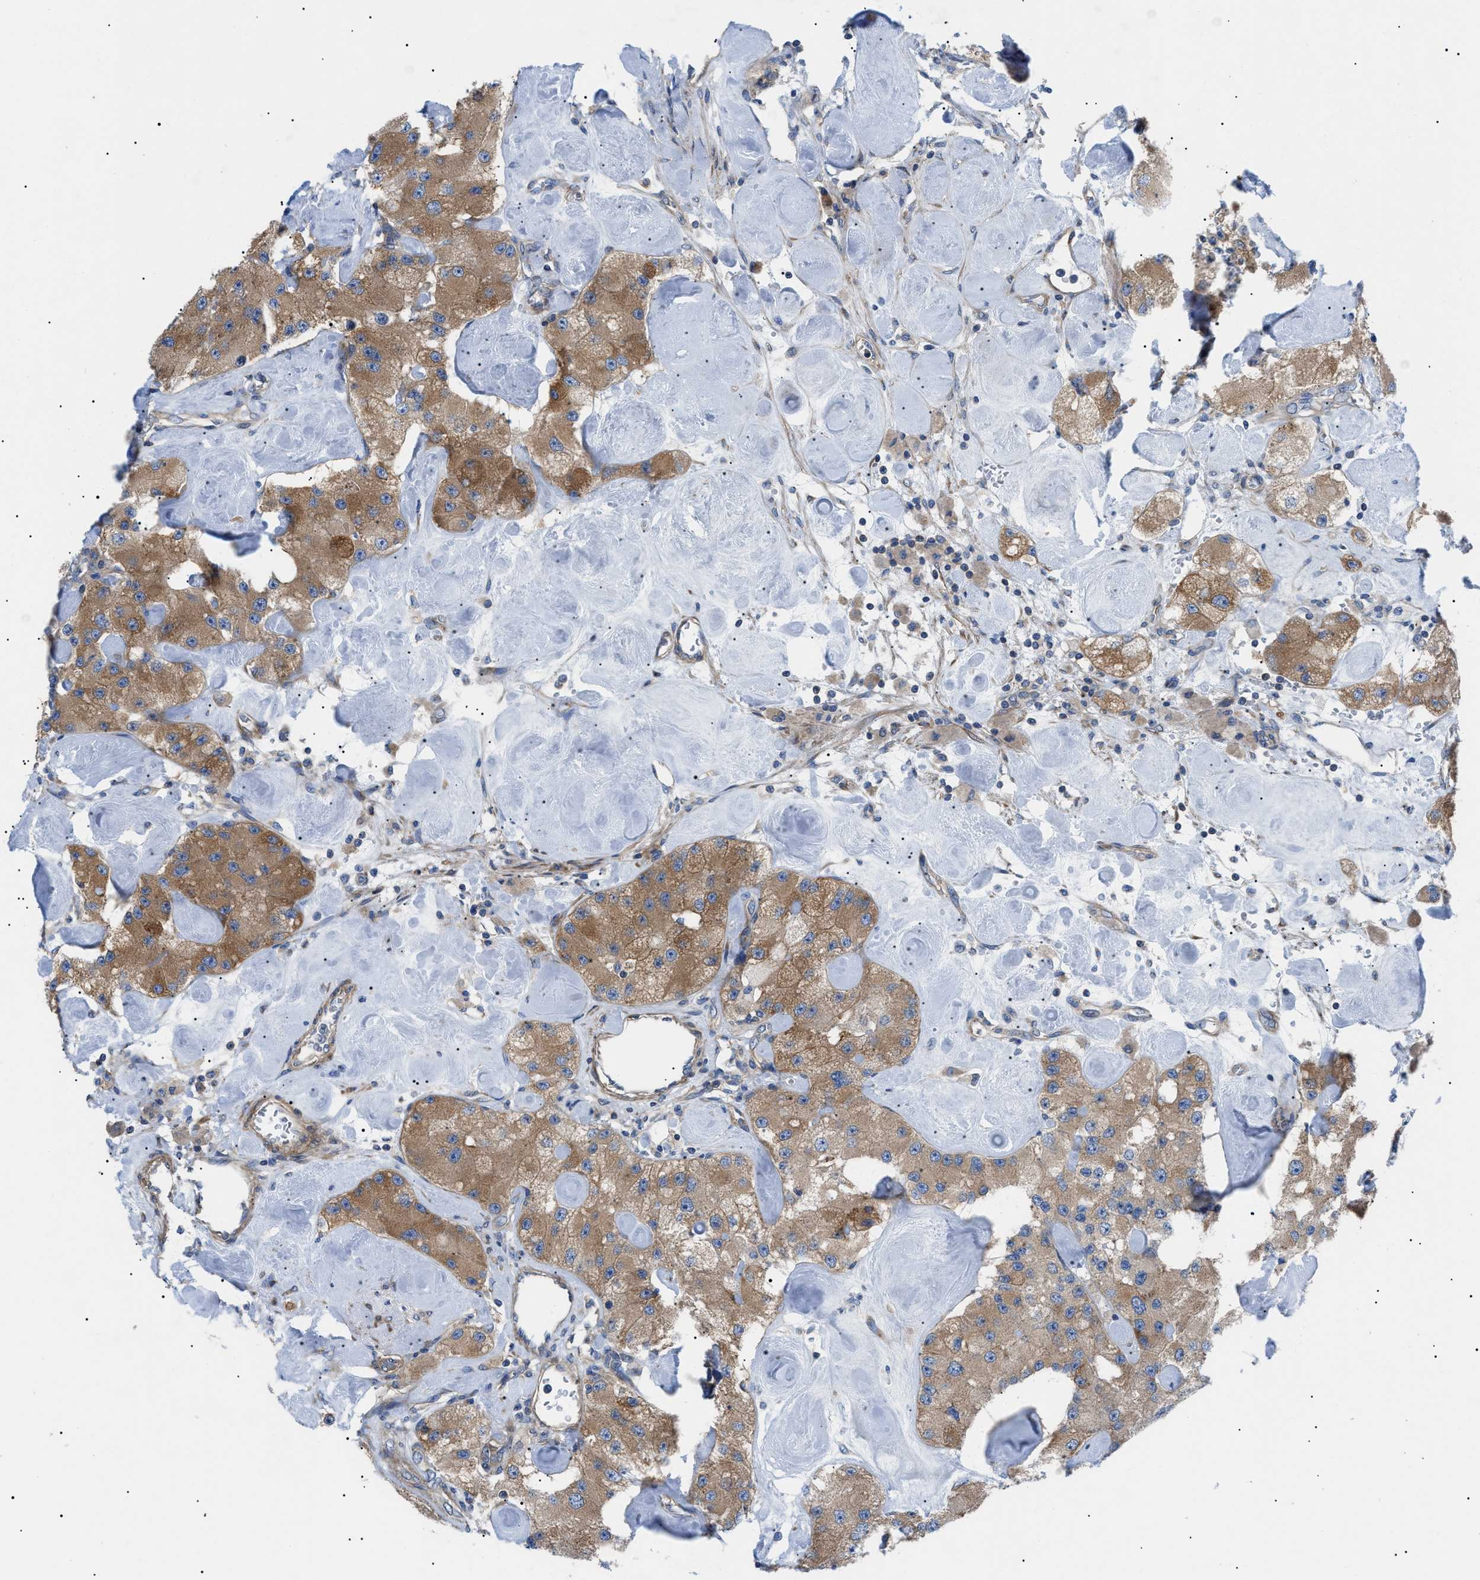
{"staining": {"intensity": "moderate", "quantity": ">75%", "location": "cytoplasmic/membranous"}, "tissue": "carcinoid", "cell_type": "Tumor cells", "image_type": "cancer", "snomed": [{"axis": "morphology", "description": "Carcinoid, malignant, NOS"}, {"axis": "topography", "description": "Pancreas"}], "caption": "Immunohistochemistry (IHC) of human carcinoid reveals medium levels of moderate cytoplasmic/membranous expression in approximately >75% of tumor cells. (IHC, brightfield microscopy, high magnification).", "gene": "HSPB8", "patient": {"sex": "male", "age": 41}}